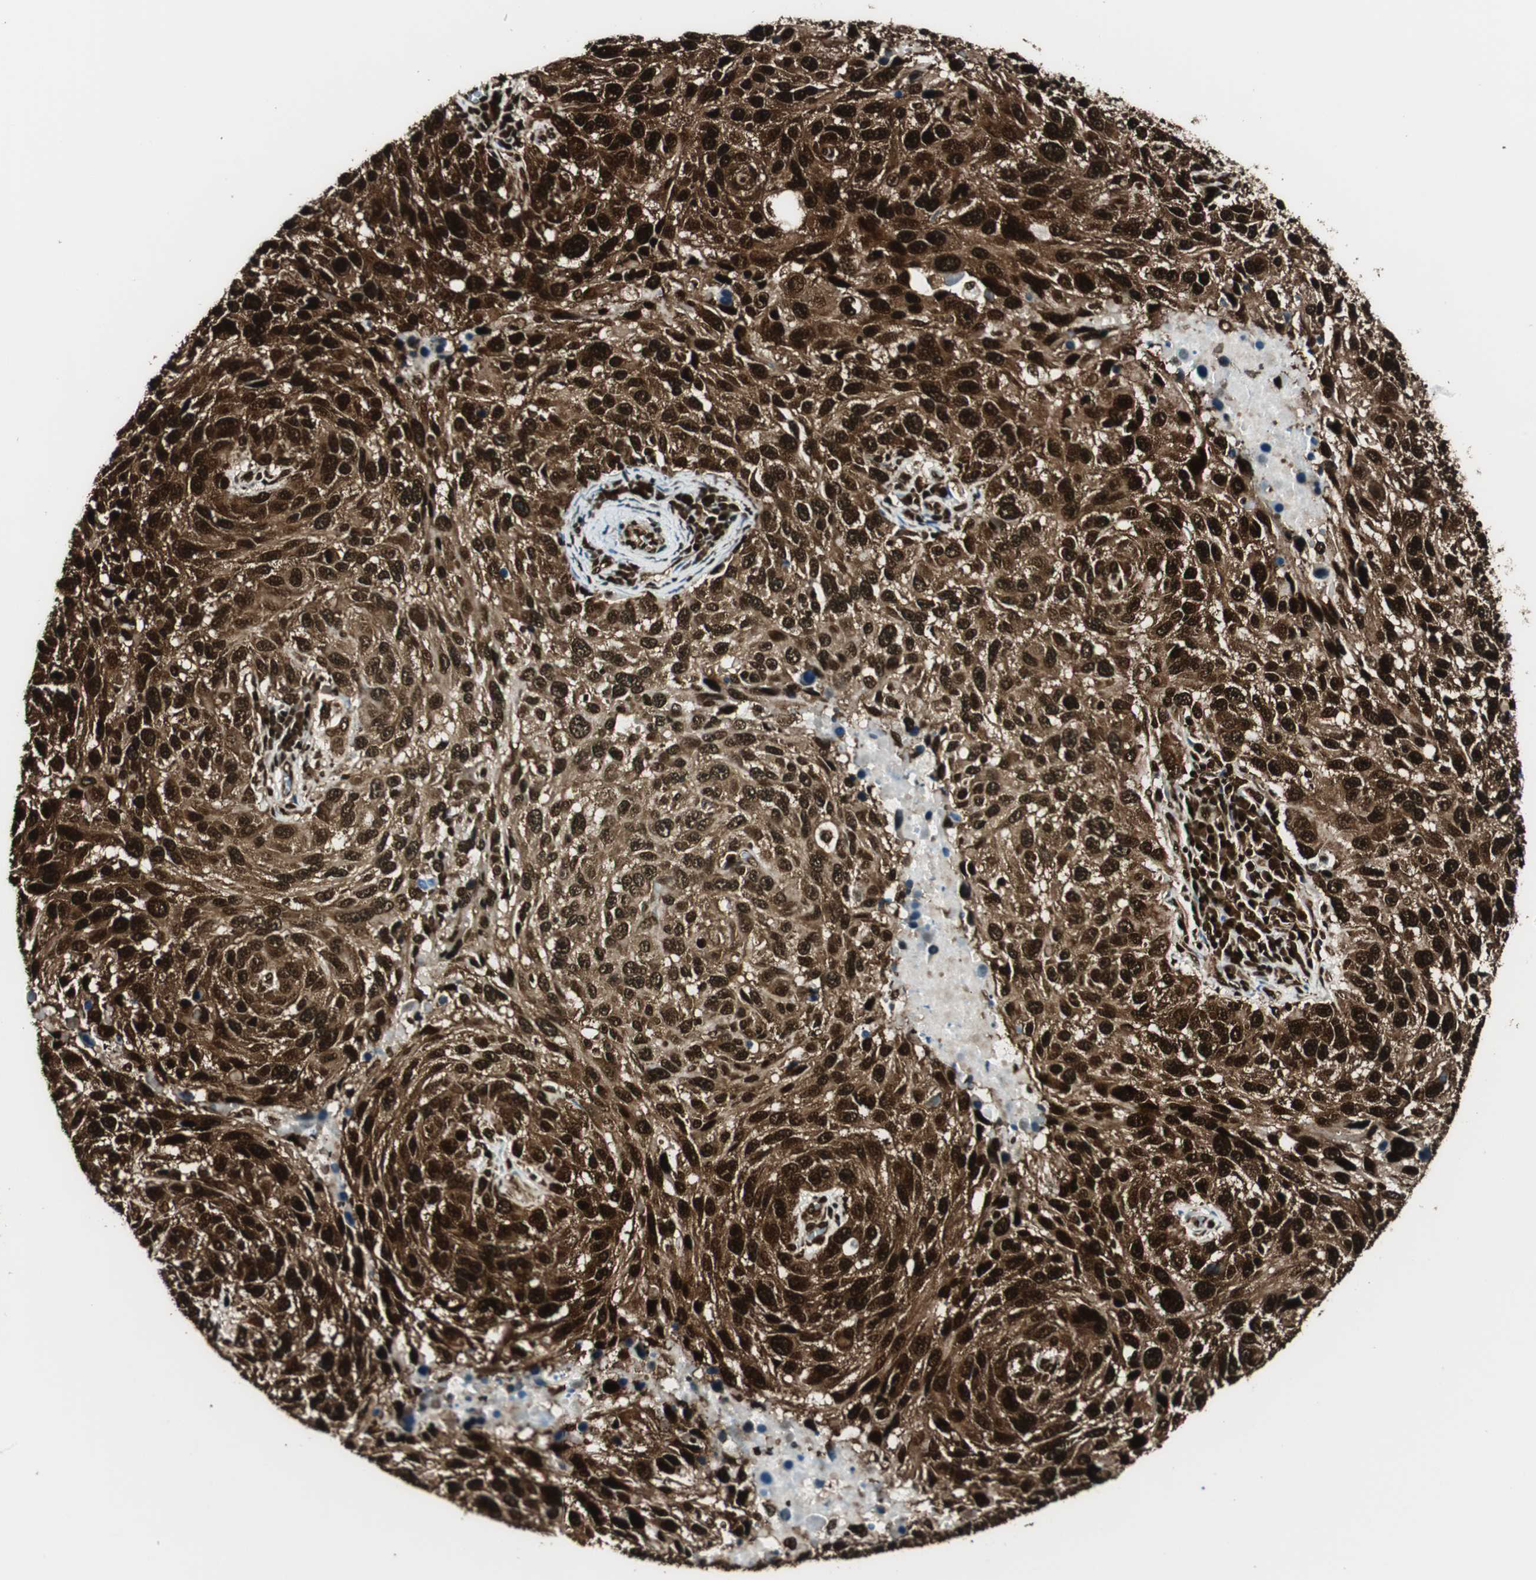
{"staining": {"intensity": "strong", "quantity": ">75%", "location": "cytoplasmic/membranous,nuclear"}, "tissue": "melanoma", "cell_type": "Tumor cells", "image_type": "cancer", "snomed": [{"axis": "morphology", "description": "Malignant melanoma, NOS"}, {"axis": "topography", "description": "Skin"}], "caption": "Malignant melanoma tissue reveals strong cytoplasmic/membranous and nuclear positivity in approximately >75% of tumor cells, visualized by immunohistochemistry.", "gene": "EWSR1", "patient": {"sex": "male", "age": 53}}